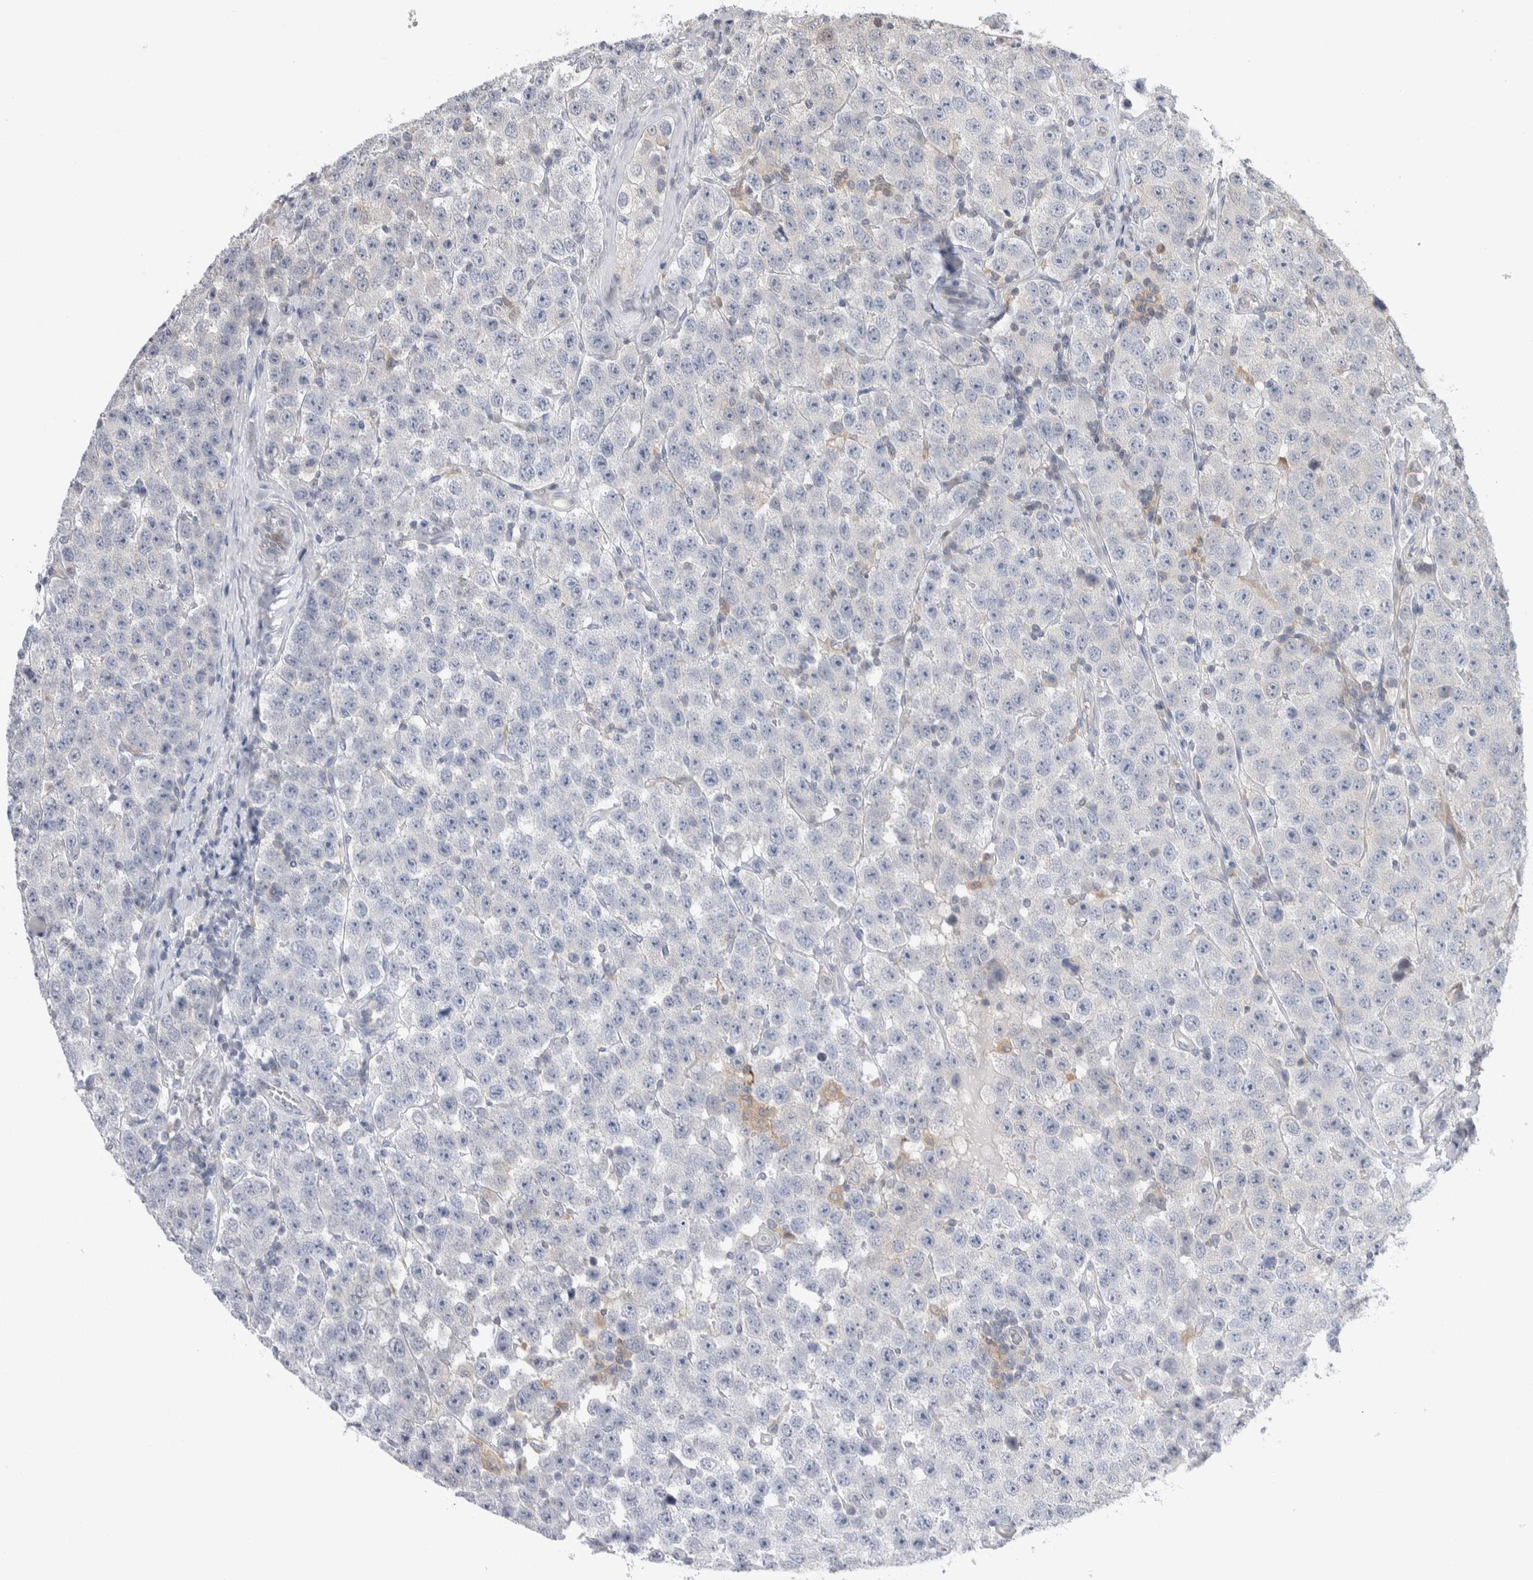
{"staining": {"intensity": "negative", "quantity": "none", "location": "none"}, "tissue": "testis cancer", "cell_type": "Tumor cells", "image_type": "cancer", "snomed": [{"axis": "morphology", "description": "Seminoma, NOS"}, {"axis": "morphology", "description": "Carcinoma, Embryonal, NOS"}, {"axis": "topography", "description": "Testis"}], "caption": "Image shows no protein staining in tumor cells of testis cancer (embryonal carcinoma) tissue.", "gene": "HTATIP2", "patient": {"sex": "male", "age": 28}}